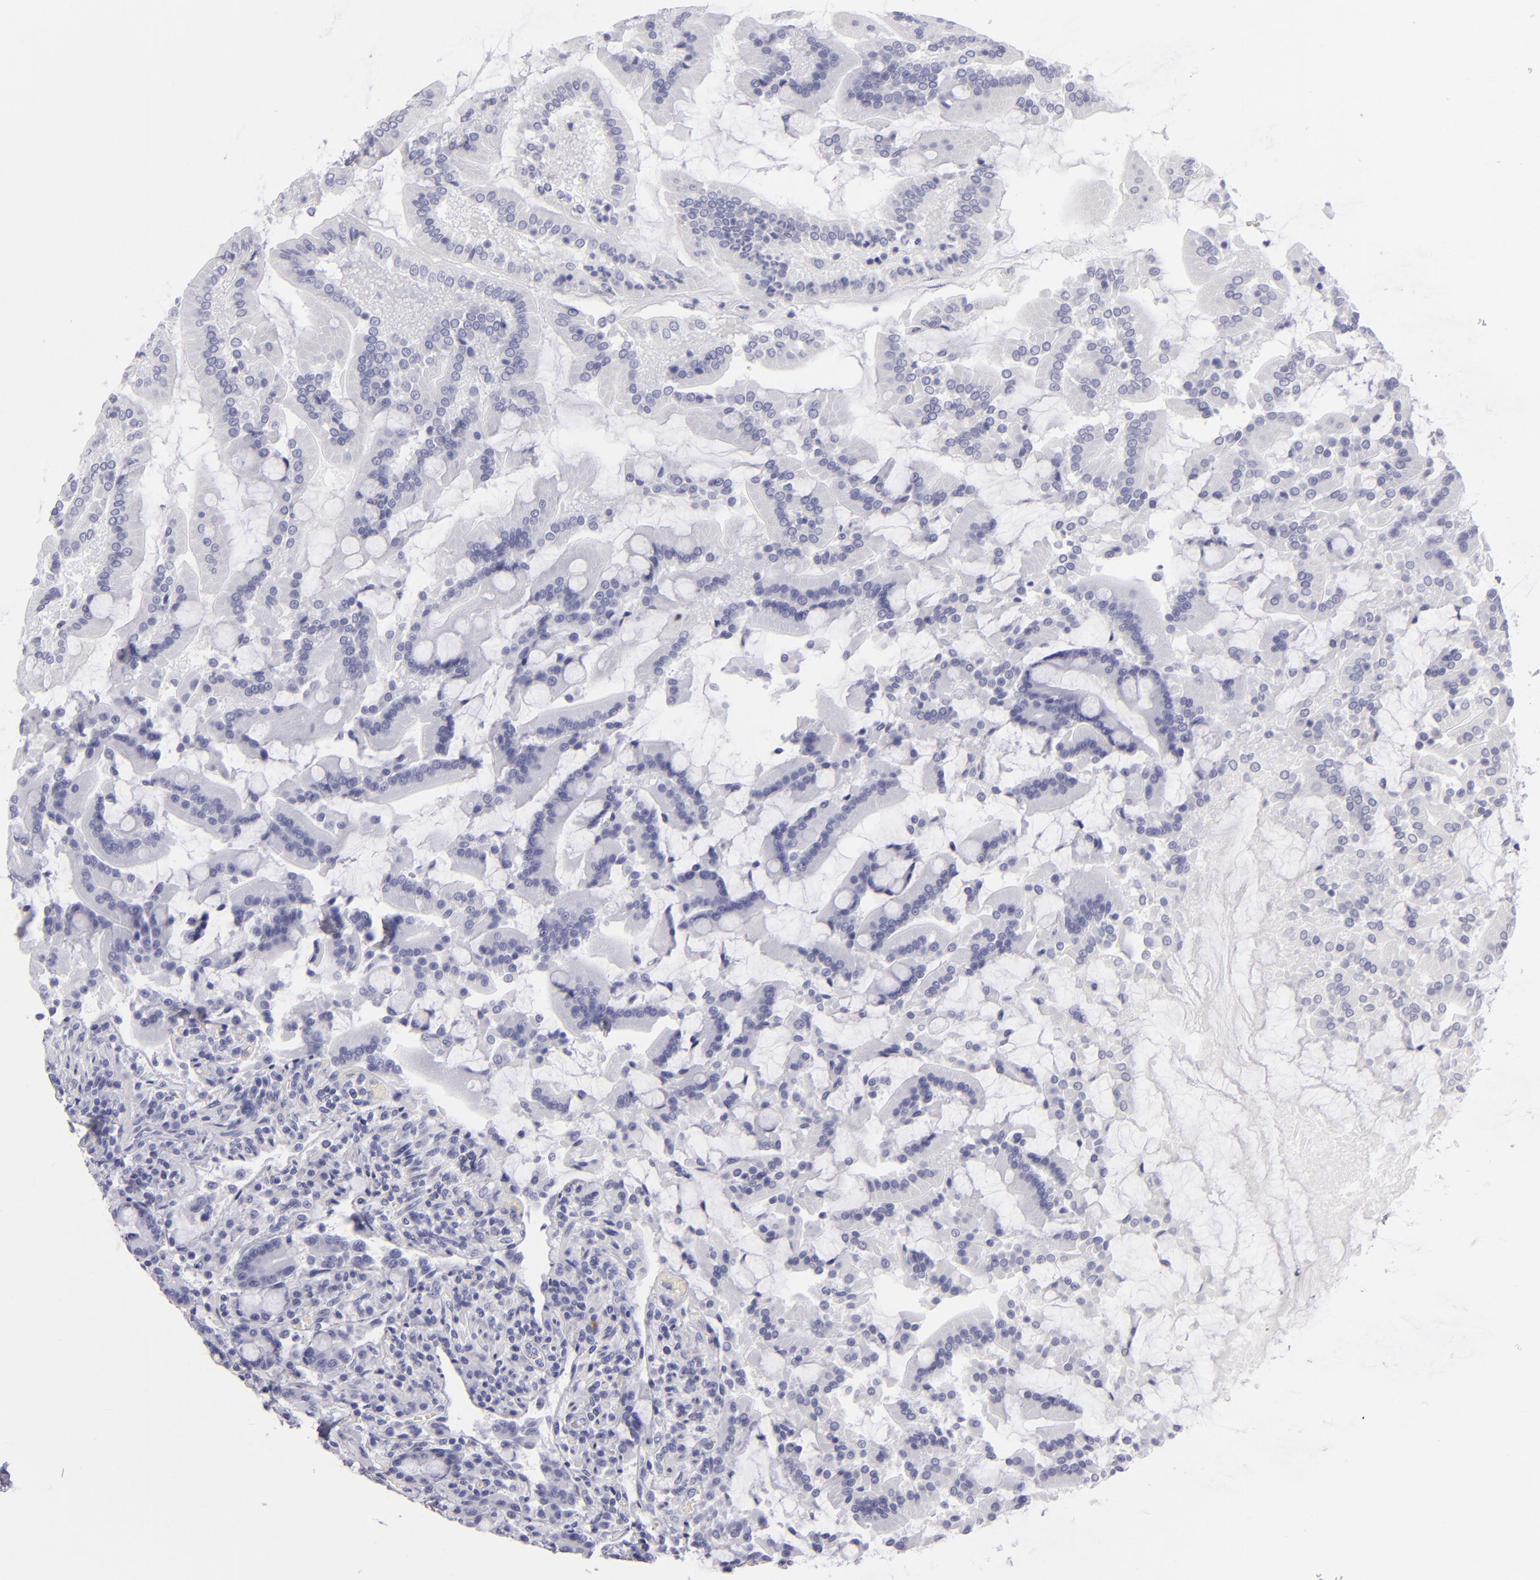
{"staining": {"intensity": "negative", "quantity": "none", "location": "none"}, "tissue": "duodenum", "cell_type": "Glandular cells", "image_type": "normal", "snomed": [{"axis": "morphology", "description": "Normal tissue, NOS"}, {"axis": "topography", "description": "Duodenum"}], "caption": "A micrograph of human duodenum is negative for staining in glandular cells. (Immunohistochemistry, brightfield microscopy, high magnification).", "gene": "PVALB", "patient": {"sex": "female", "age": 64}}